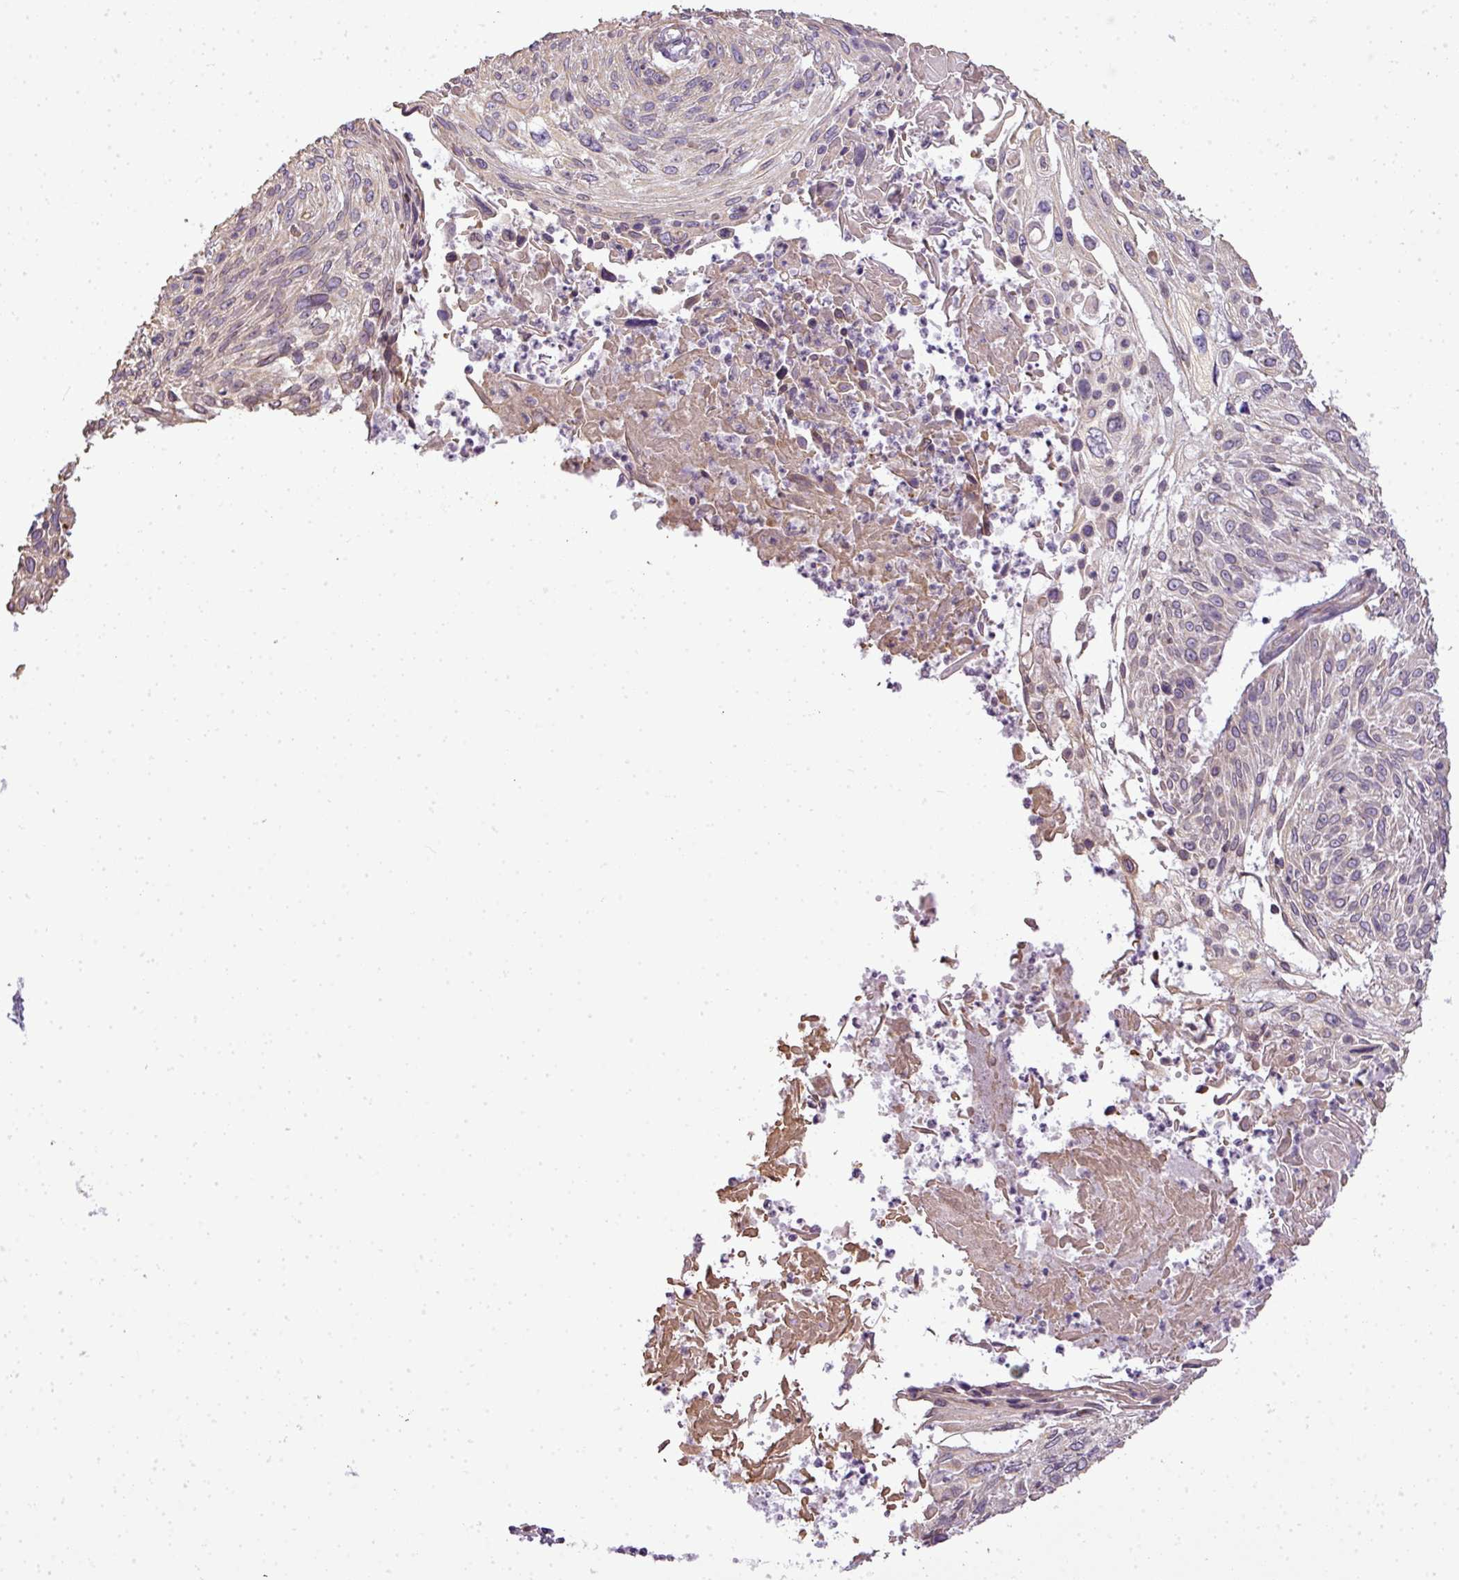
{"staining": {"intensity": "weak", "quantity": "<25%", "location": "cytoplasmic/membranous"}, "tissue": "cervical cancer", "cell_type": "Tumor cells", "image_type": "cancer", "snomed": [{"axis": "morphology", "description": "Squamous cell carcinoma, NOS"}, {"axis": "topography", "description": "Cervix"}], "caption": "Immunohistochemical staining of cervical squamous cell carcinoma exhibits no significant positivity in tumor cells.", "gene": "COX18", "patient": {"sex": "female", "age": 51}}